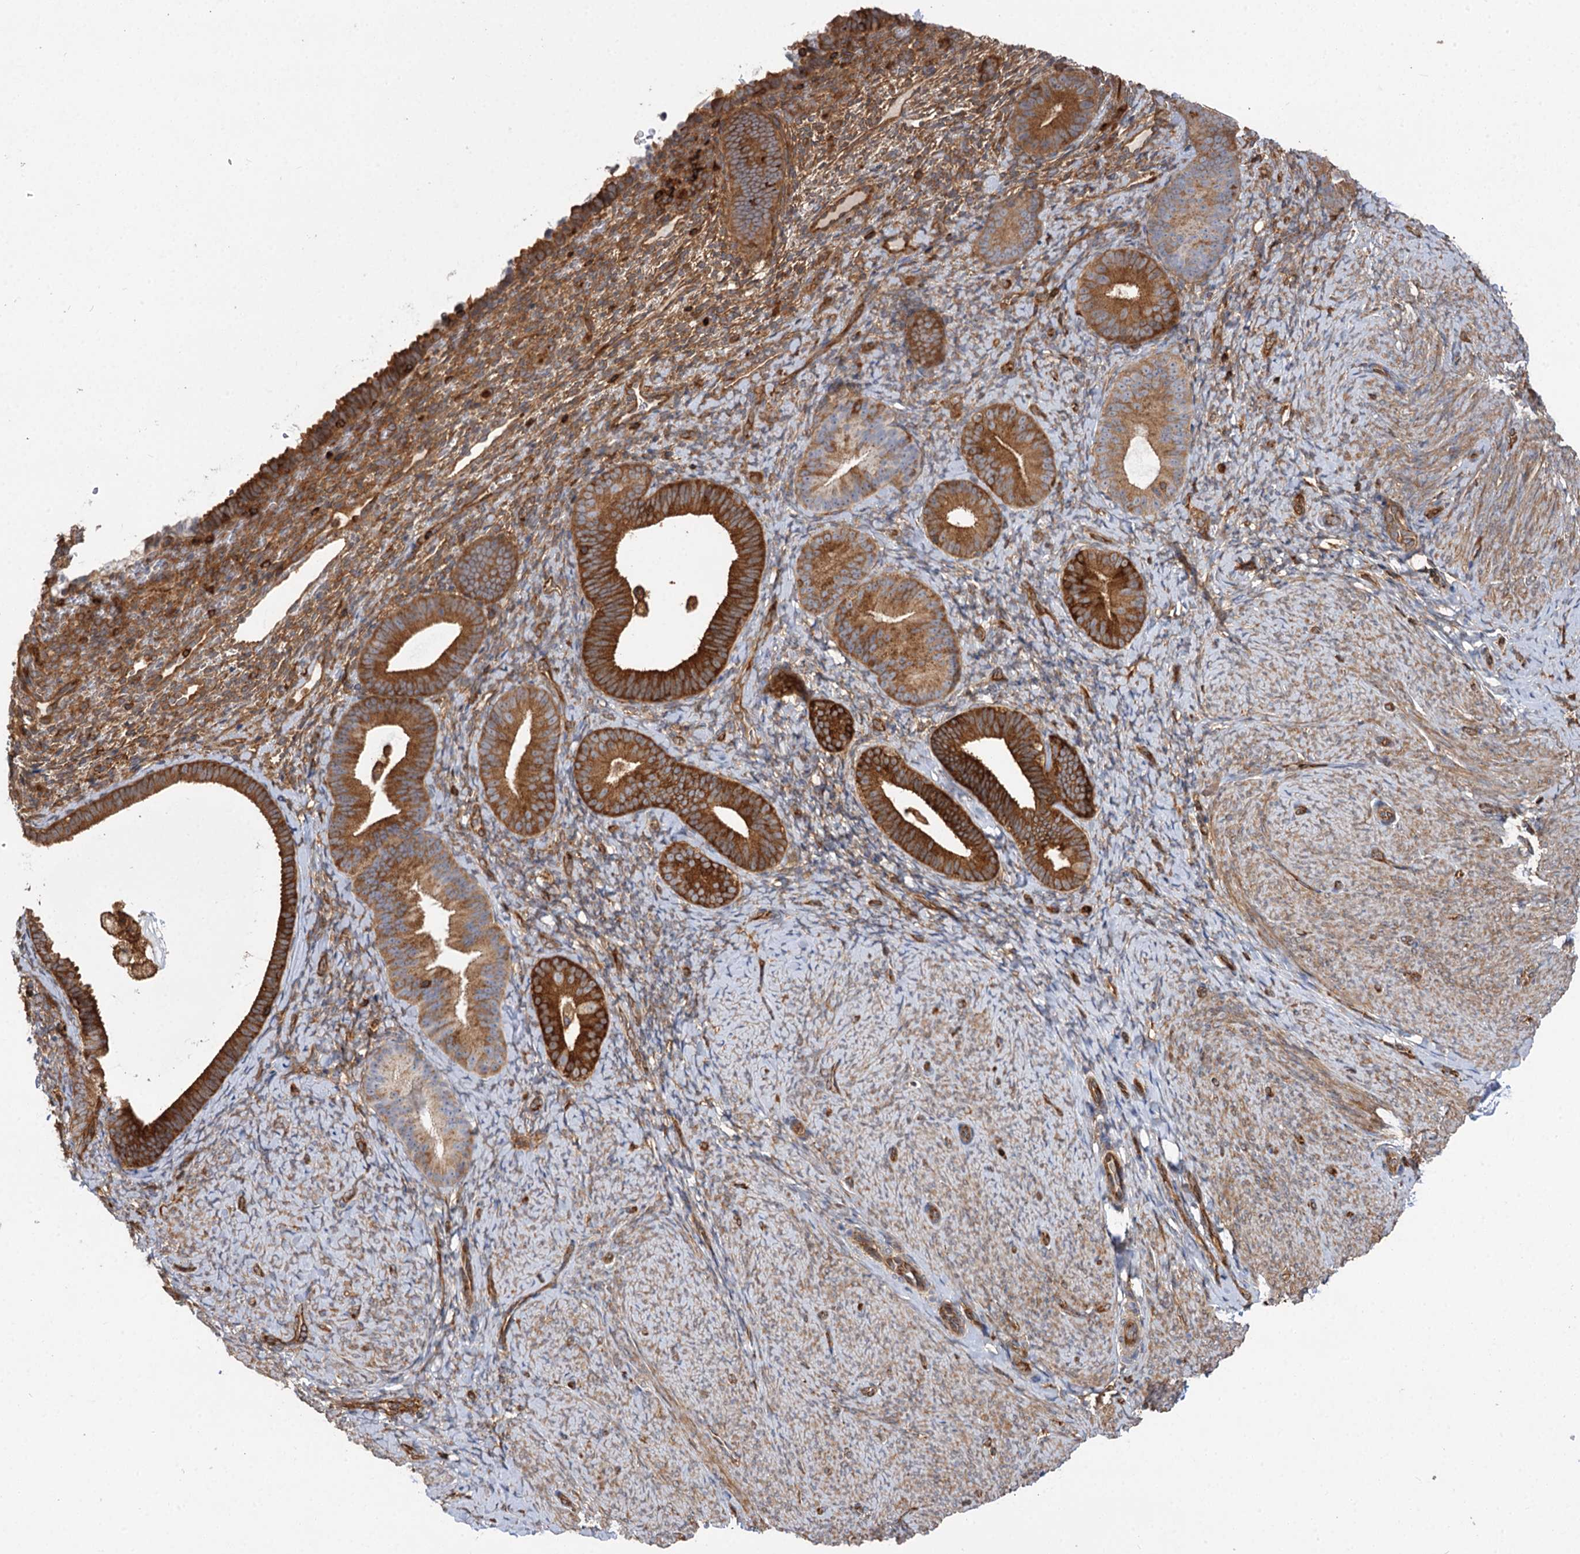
{"staining": {"intensity": "moderate", "quantity": "<25%", "location": "cytoplasmic/membranous"}, "tissue": "endometrium", "cell_type": "Cells in endometrial stroma", "image_type": "normal", "snomed": [{"axis": "morphology", "description": "Normal tissue, NOS"}, {"axis": "topography", "description": "Endometrium"}], "caption": "High-magnification brightfield microscopy of normal endometrium stained with DAB (brown) and counterstained with hematoxylin (blue). cells in endometrial stroma exhibit moderate cytoplasmic/membranous staining is appreciated in about<25% of cells.", "gene": "PACS1", "patient": {"sex": "female", "age": 65}}